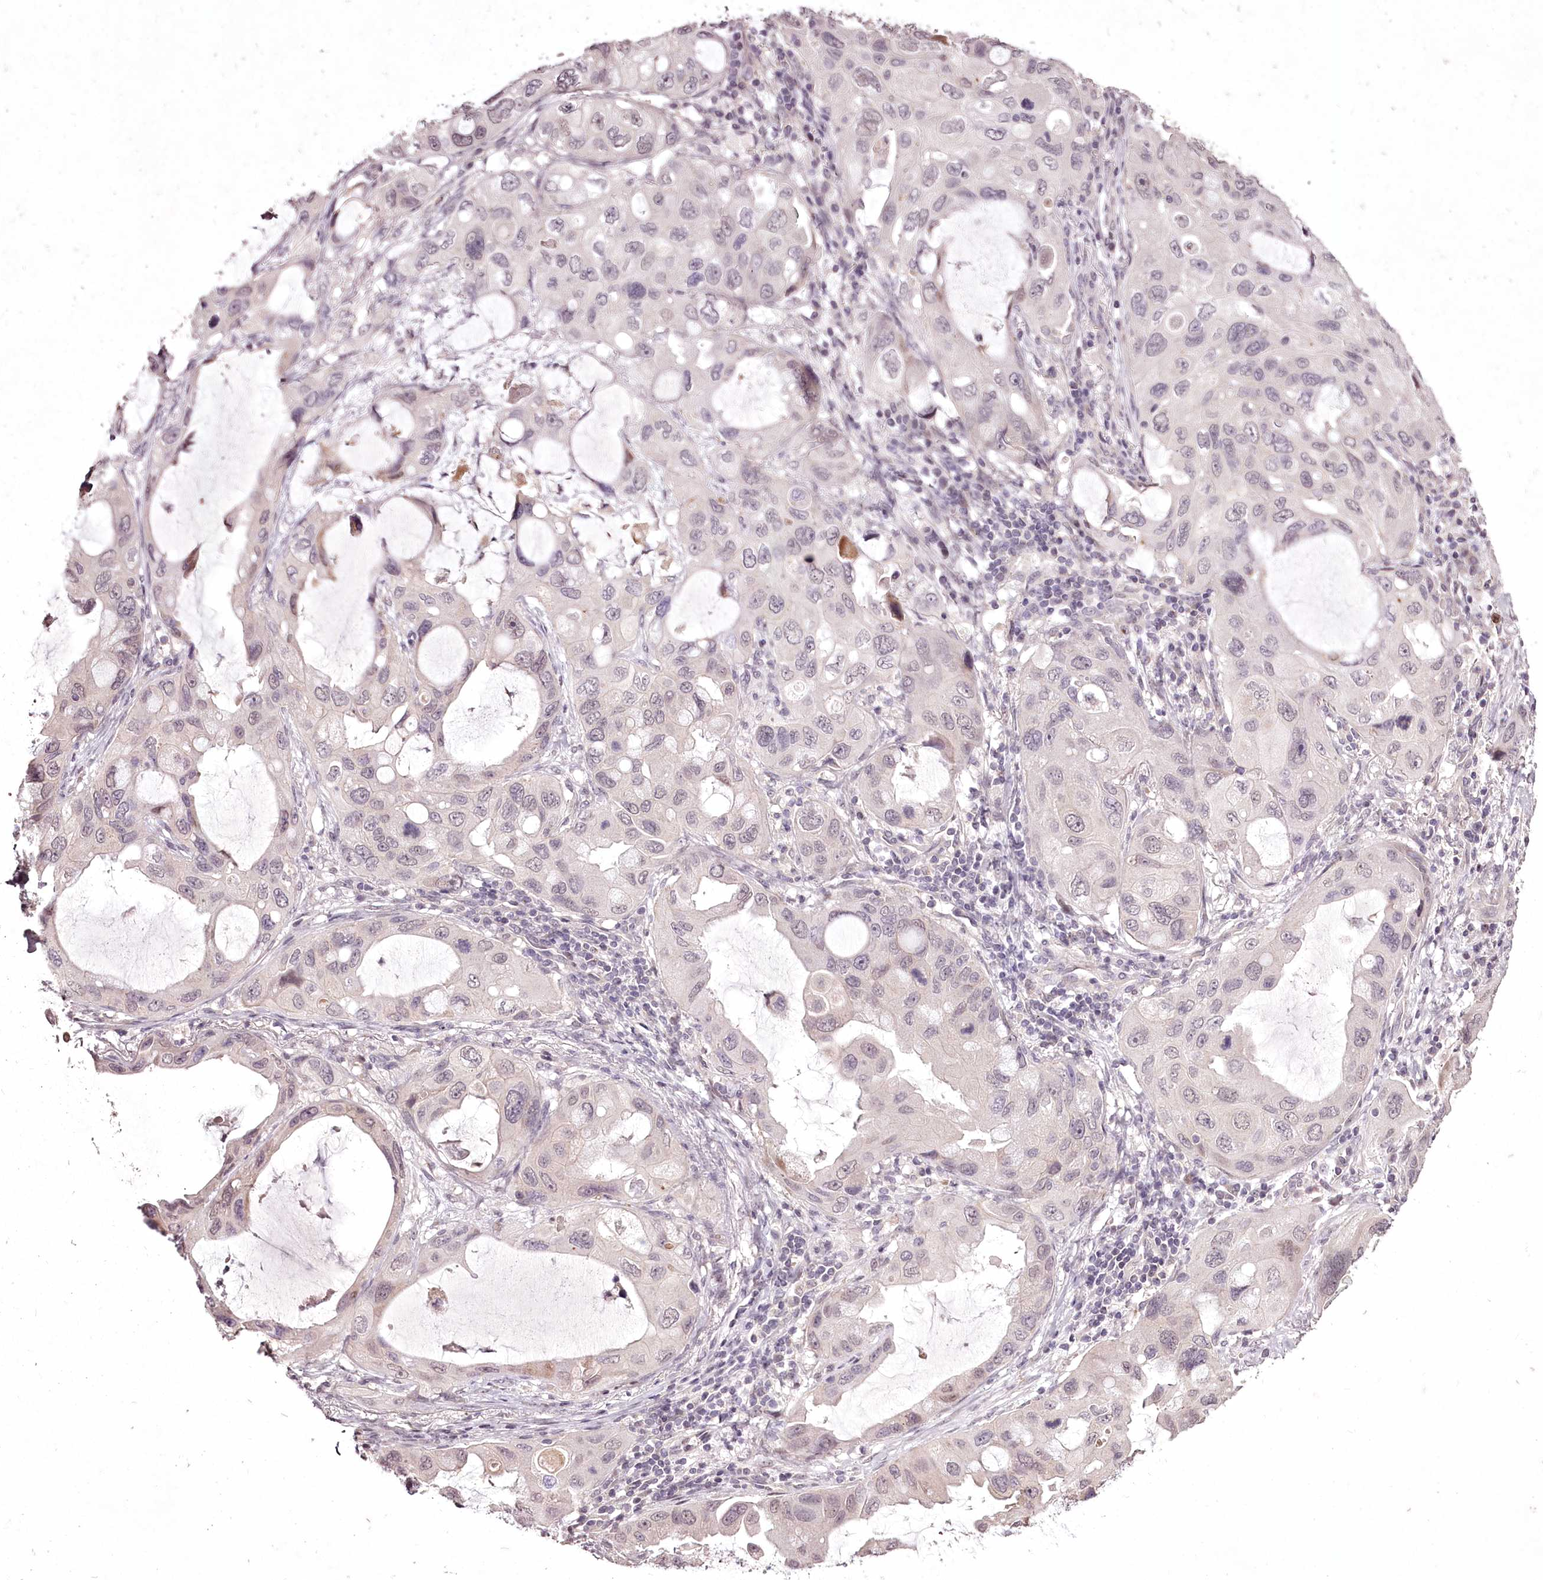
{"staining": {"intensity": "negative", "quantity": "none", "location": "none"}, "tissue": "lung cancer", "cell_type": "Tumor cells", "image_type": "cancer", "snomed": [{"axis": "morphology", "description": "Squamous cell carcinoma, NOS"}, {"axis": "topography", "description": "Lung"}], "caption": "Squamous cell carcinoma (lung) stained for a protein using immunohistochemistry reveals no positivity tumor cells.", "gene": "ADRA1D", "patient": {"sex": "female", "age": 73}}